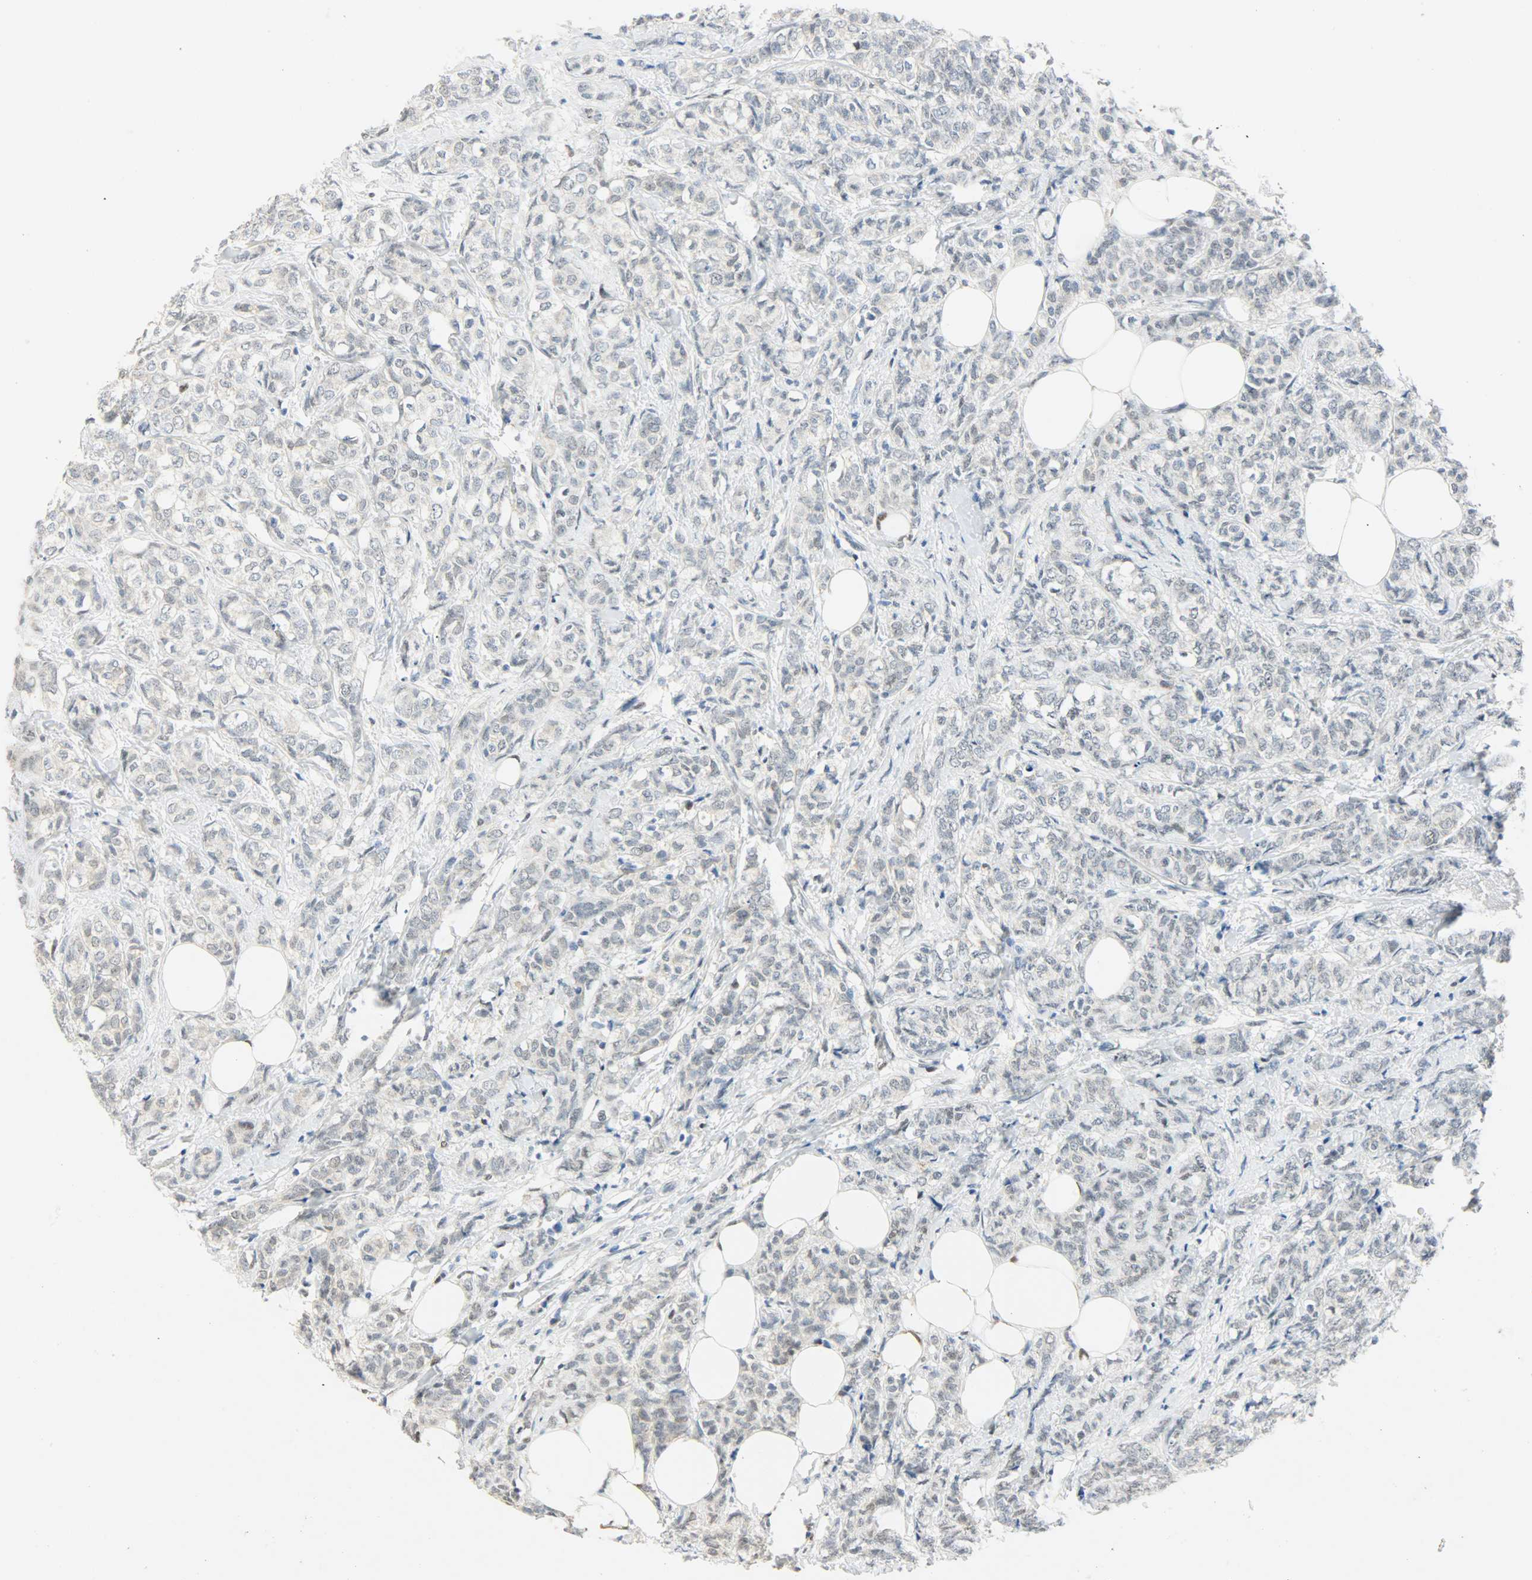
{"staining": {"intensity": "moderate", "quantity": "25%-75%", "location": "cytoplasmic/membranous,nuclear"}, "tissue": "breast cancer", "cell_type": "Tumor cells", "image_type": "cancer", "snomed": [{"axis": "morphology", "description": "Lobular carcinoma"}, {"axis": "topography", "description": "Breast"}], "caption": "Breast cancer (lobular carcinoma) stained for a protein displays moderate cytoplasmic/membranous and nuclear positivity in tumor cells.", "gene": "PPARG", "patient": {"sex": "female", "age": 60}}